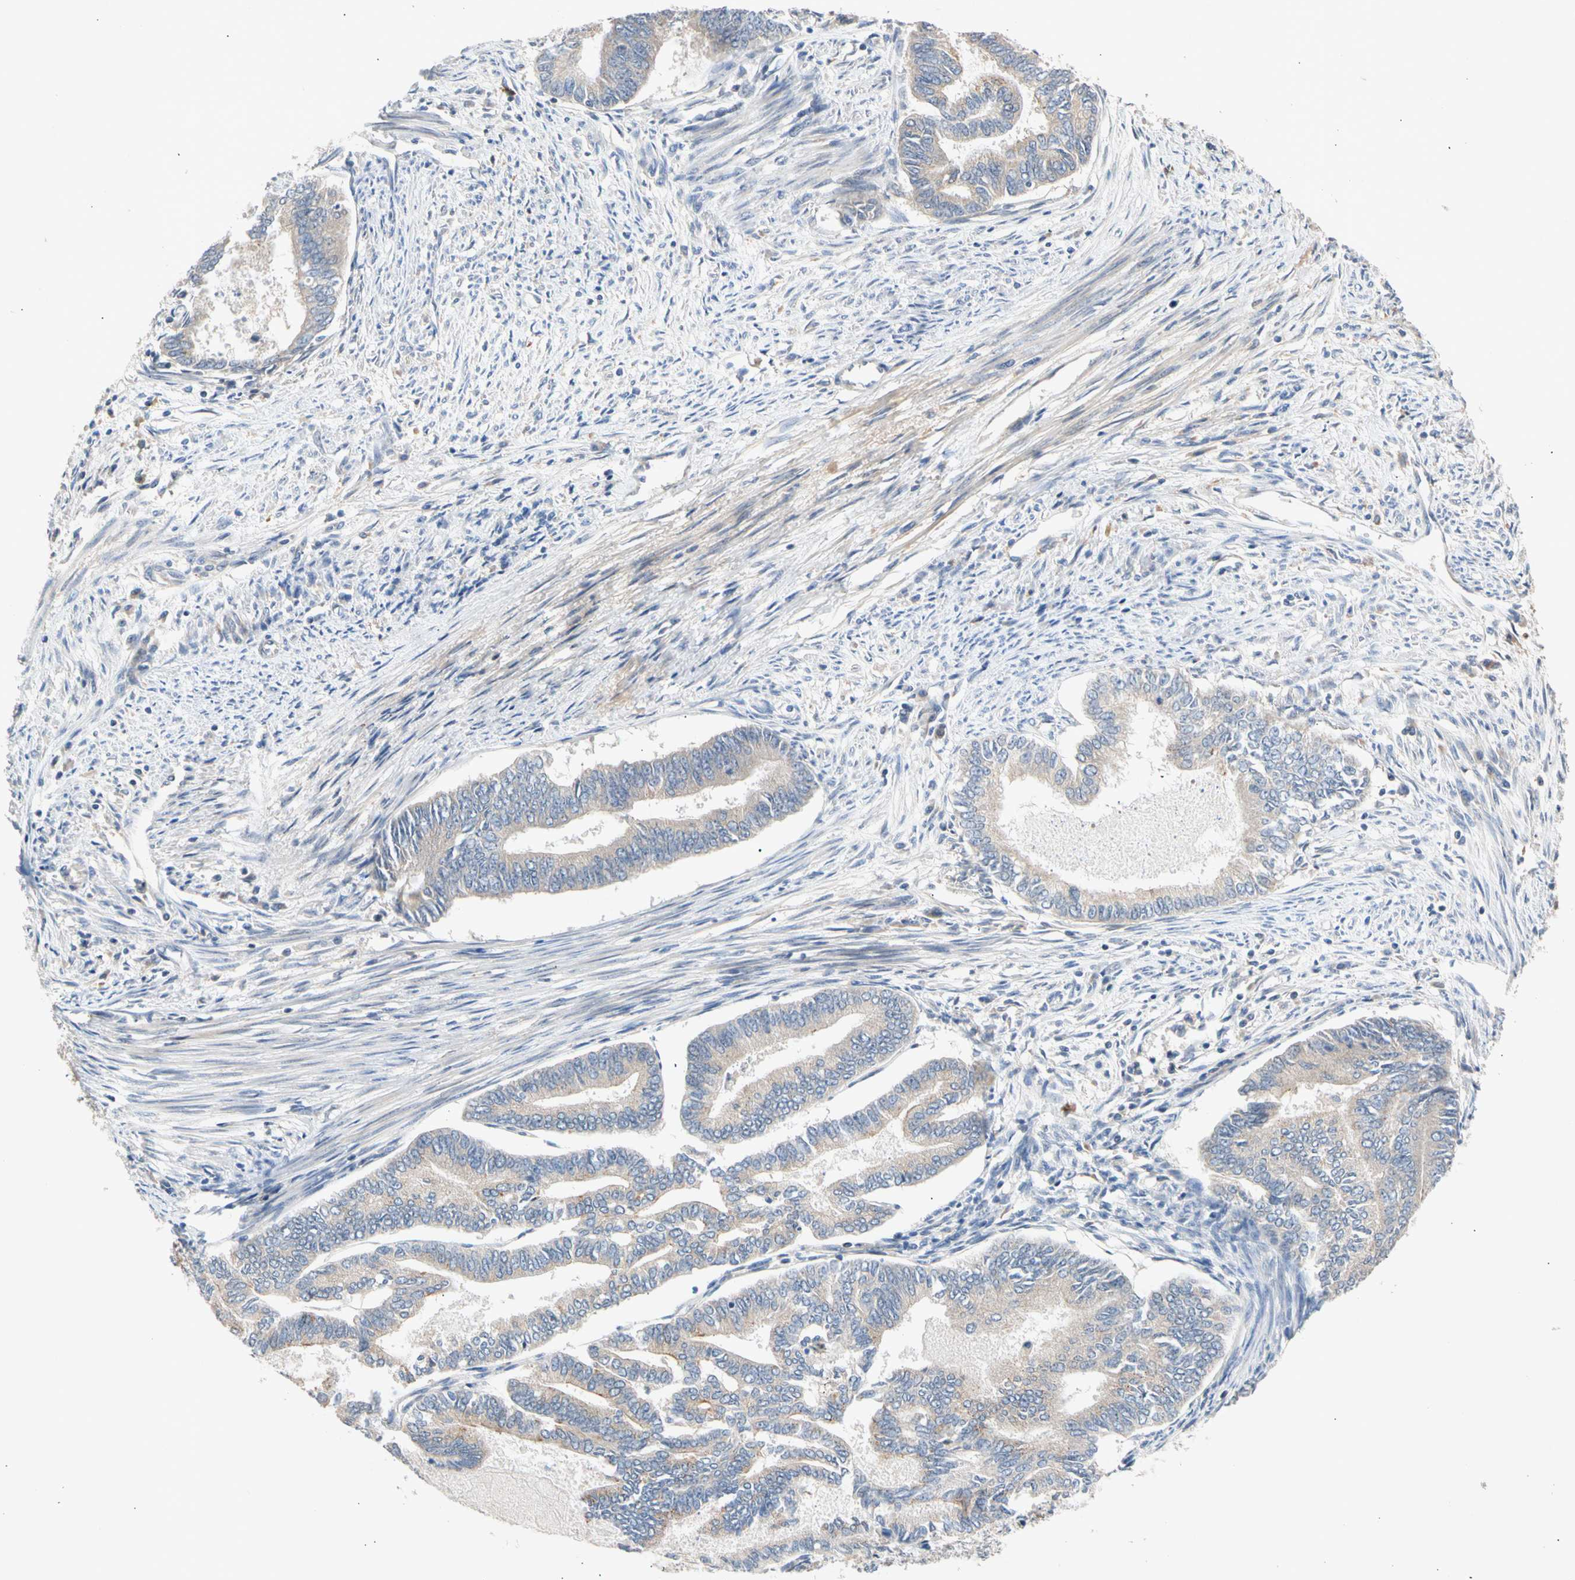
{"staining": {"intensity": "weak", "quantity": "<25%", "location": "cytoplasmic/membranous"}, "tissue": "endometrial cancer", "cell_type": "Tumor cells", "image_type": "cancer", "snomed": [{"axis": "morphology", "description": "Adenocarcinoma, NOS"}, {"axis": "topography", "description": "Endometrium"}], "caption": "Histopathology image shows no significant protein staining in tumor cells of endometrial cancer (adenocarcinoma).", "gene": "CNST", "patient": {"sex": "female", "age": 86}}